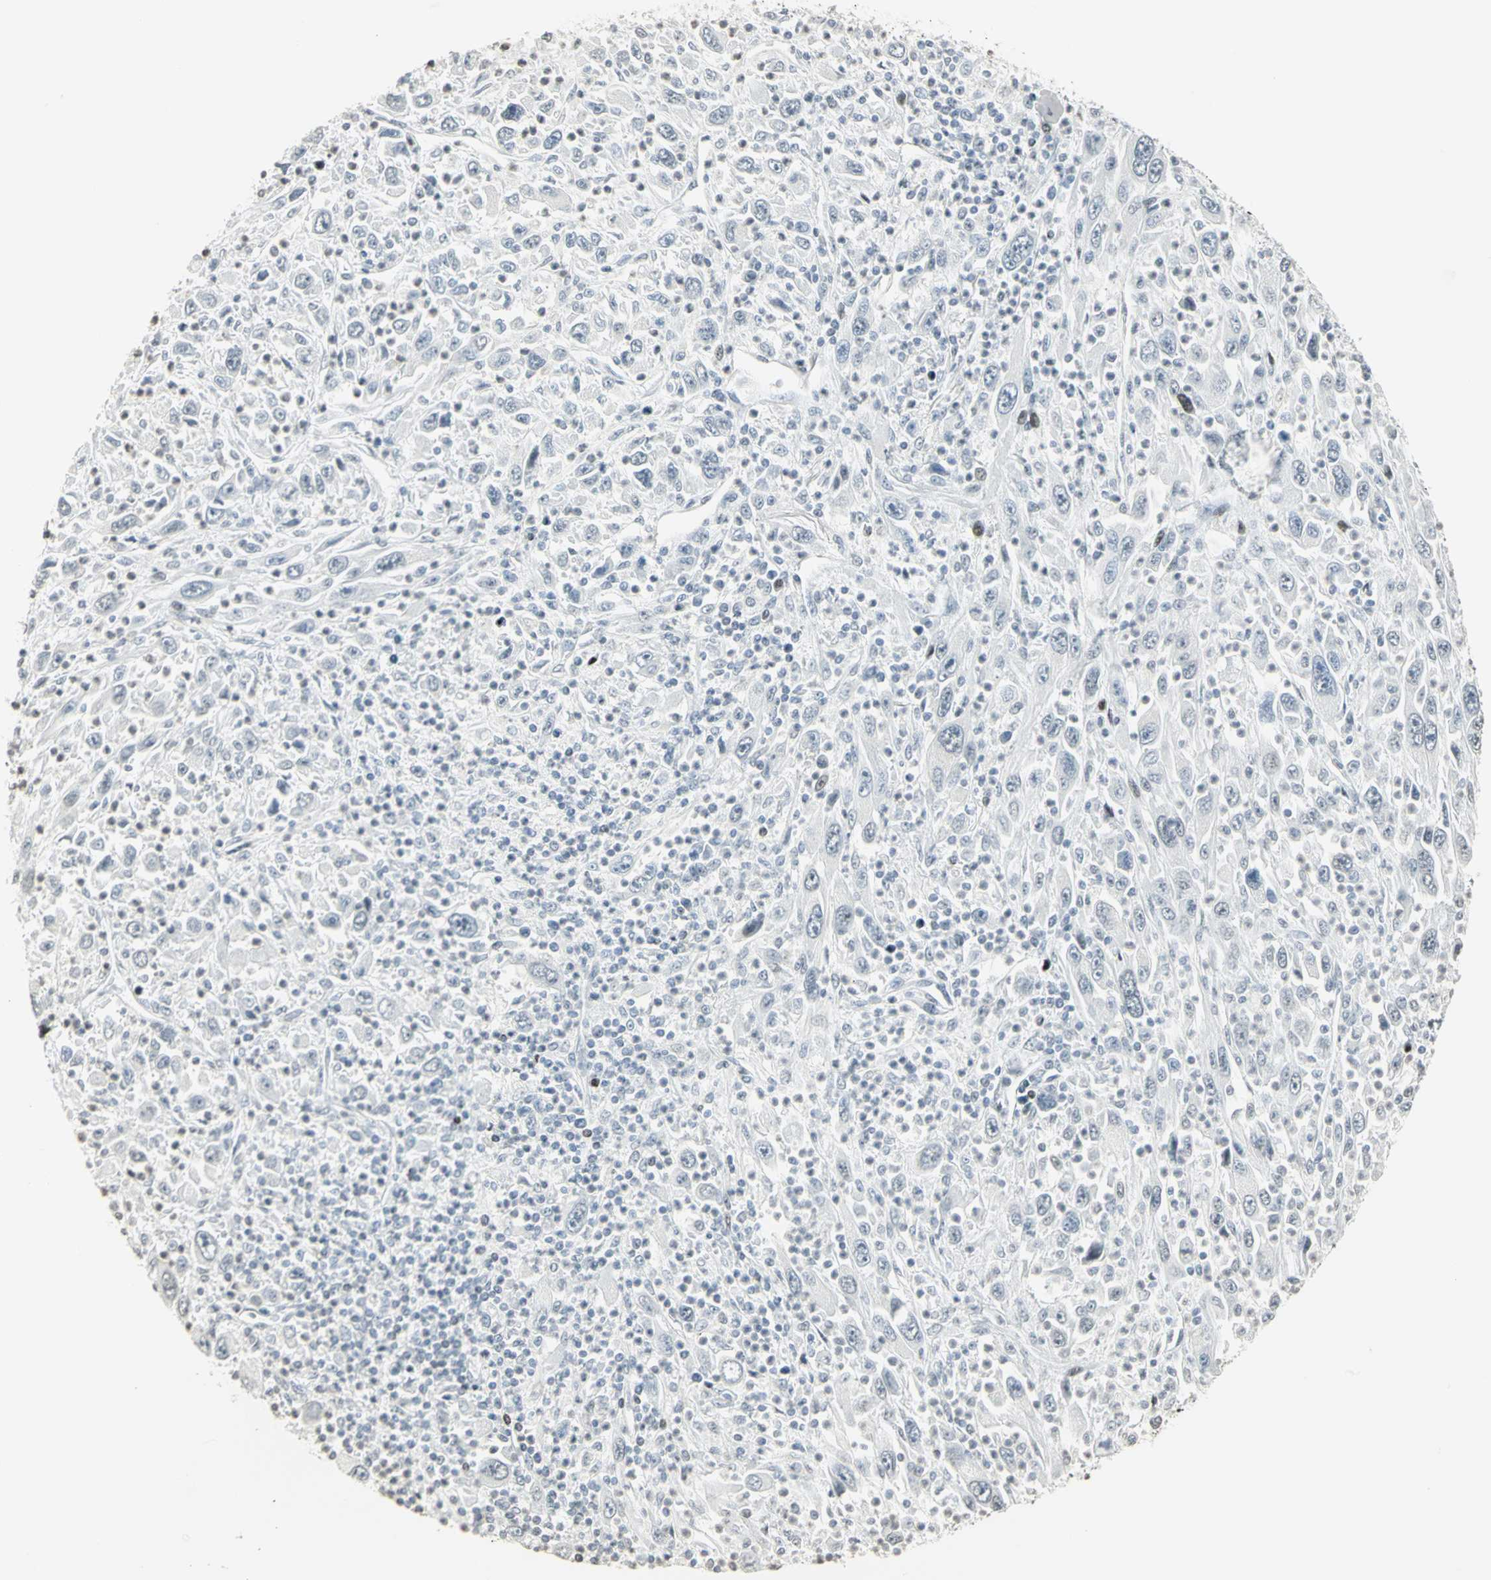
{"staining": {"intensity": "negative", "quantity": "none", "location": "none"}, "tissue": "melanoma", "cell_type": "Tumor cells", "image_type": "cancer", "snomed": [{"axis": "morphology", "description": "Malignant melanoma, Metastatic site"}, {"axis": "topography", "description": "Skin"}], "caption": "Immunohistochemistry of malignant melanoma (metastatic site) shows no staining in tumor cells.", "gene": "KDM1A", "patient": {"sex": "female", "age": 56}}